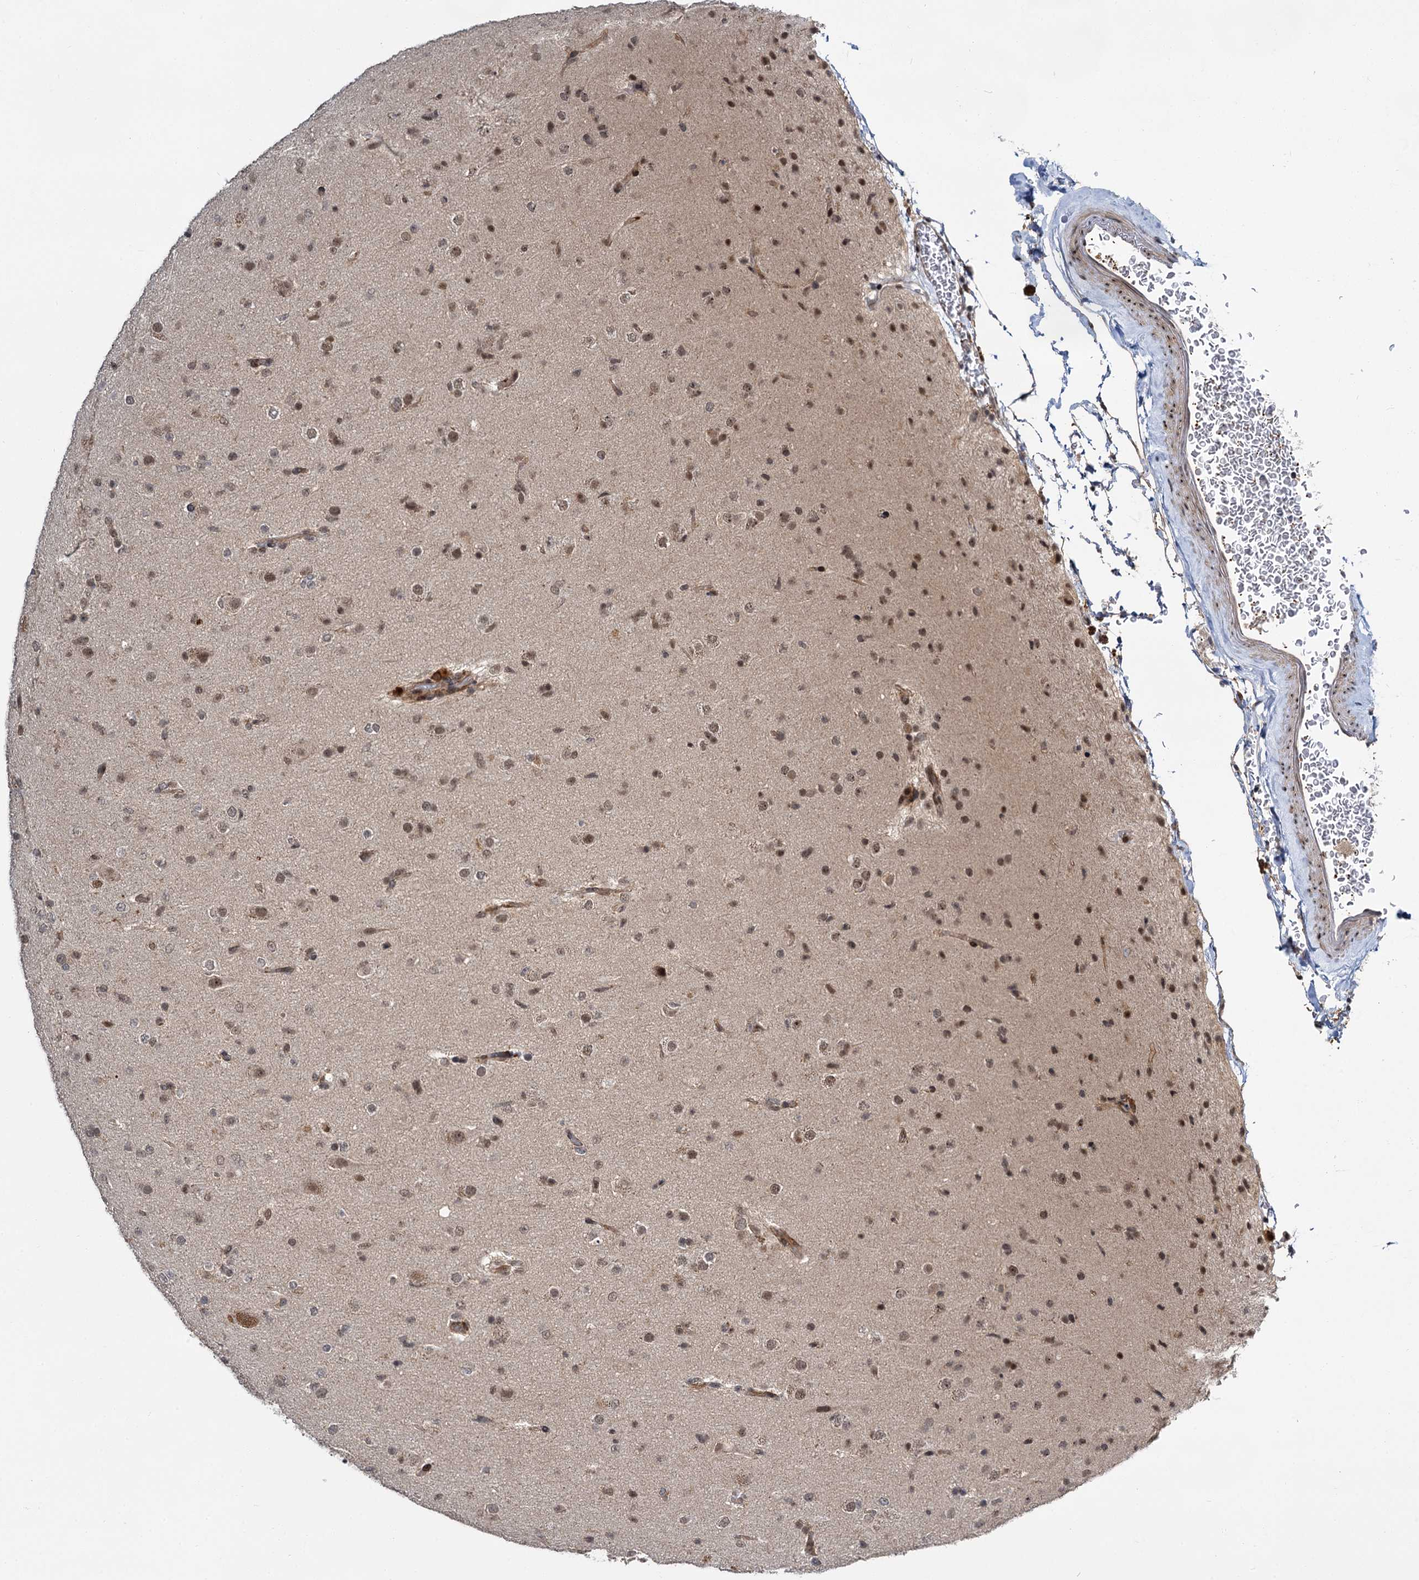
{"staining": {"intensity": "weak", "quantity": ">75%", "location": "nuclear"}, "tissue": "glioma", "cell_type": "Tumor cells", "image_type": "cancer", "snomed": [{"axis": "morphology", "description": "Glioma, malignant, Low grade"}, {"axis": "topography", "description": "Brain"}], "caption": "Weak nuclear positivity for a protein is appreciated in about >75% of tumor cells of low-grade glioma (malignant) using immunohistochemistry (IHC).", "gene": "MBD6", "patient": {"sex": "male", "age": 65}}